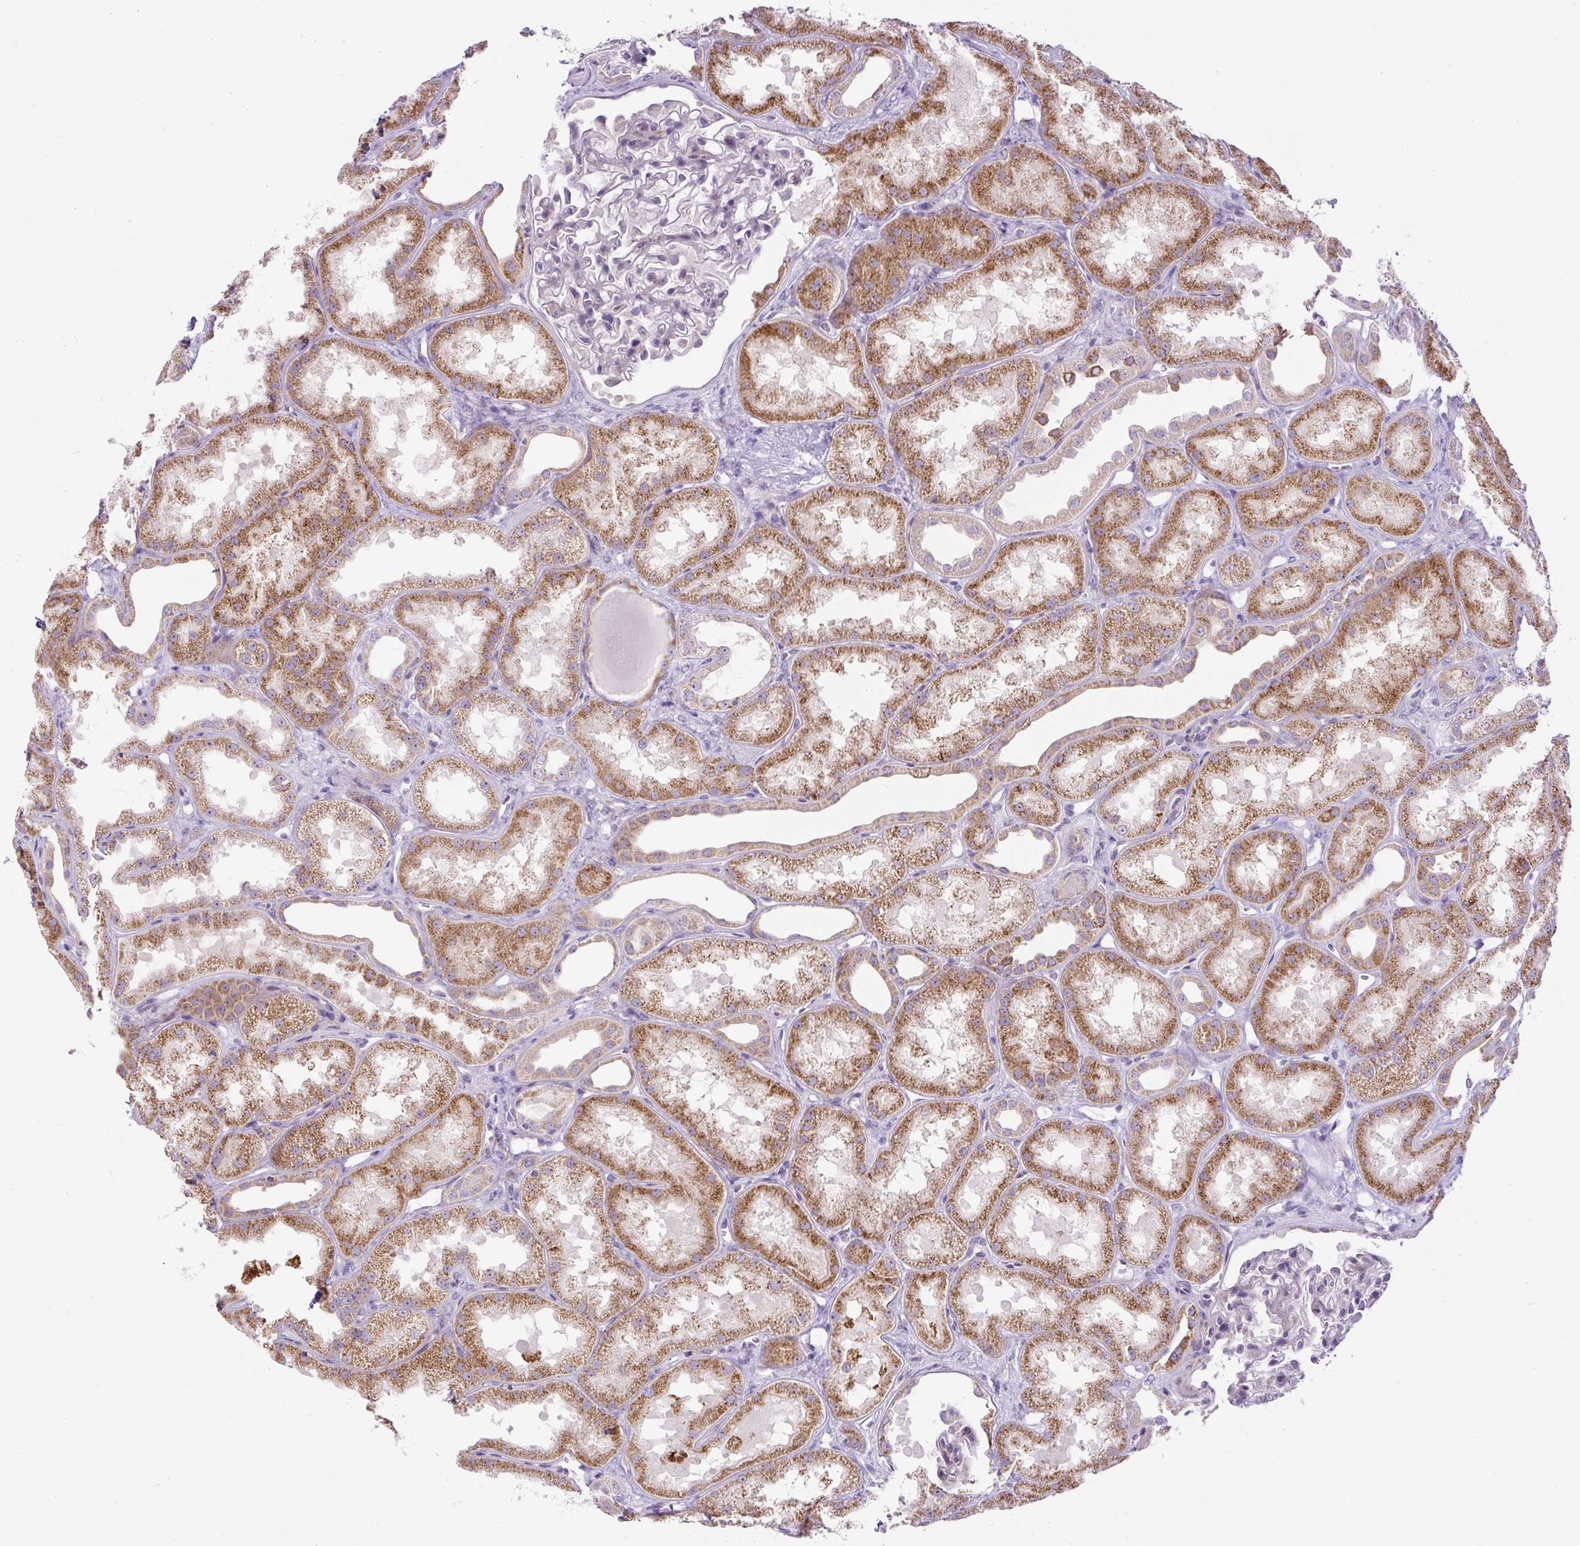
{"staining": {"intensity": "negative", "quantity": "none", "location": "none"}, "tissue": "kidney", "cell_type": "Cells in glomeruli", "image_type": "normal", "snomed": [{"axis": "morphology", "description": "Normal tissue, NOS"}, {"axis": "topography", "description": "Kidney"}], "caption": "An IHC image of normal kidney is shown. There is no staining in cells in glomeruli of kidney. (Brightfield microscopy of DAB immunohistochemistry (IHC) at high magnification).", "gene": "ZNF596", "patient": {"sex": "male", "age": 61}}